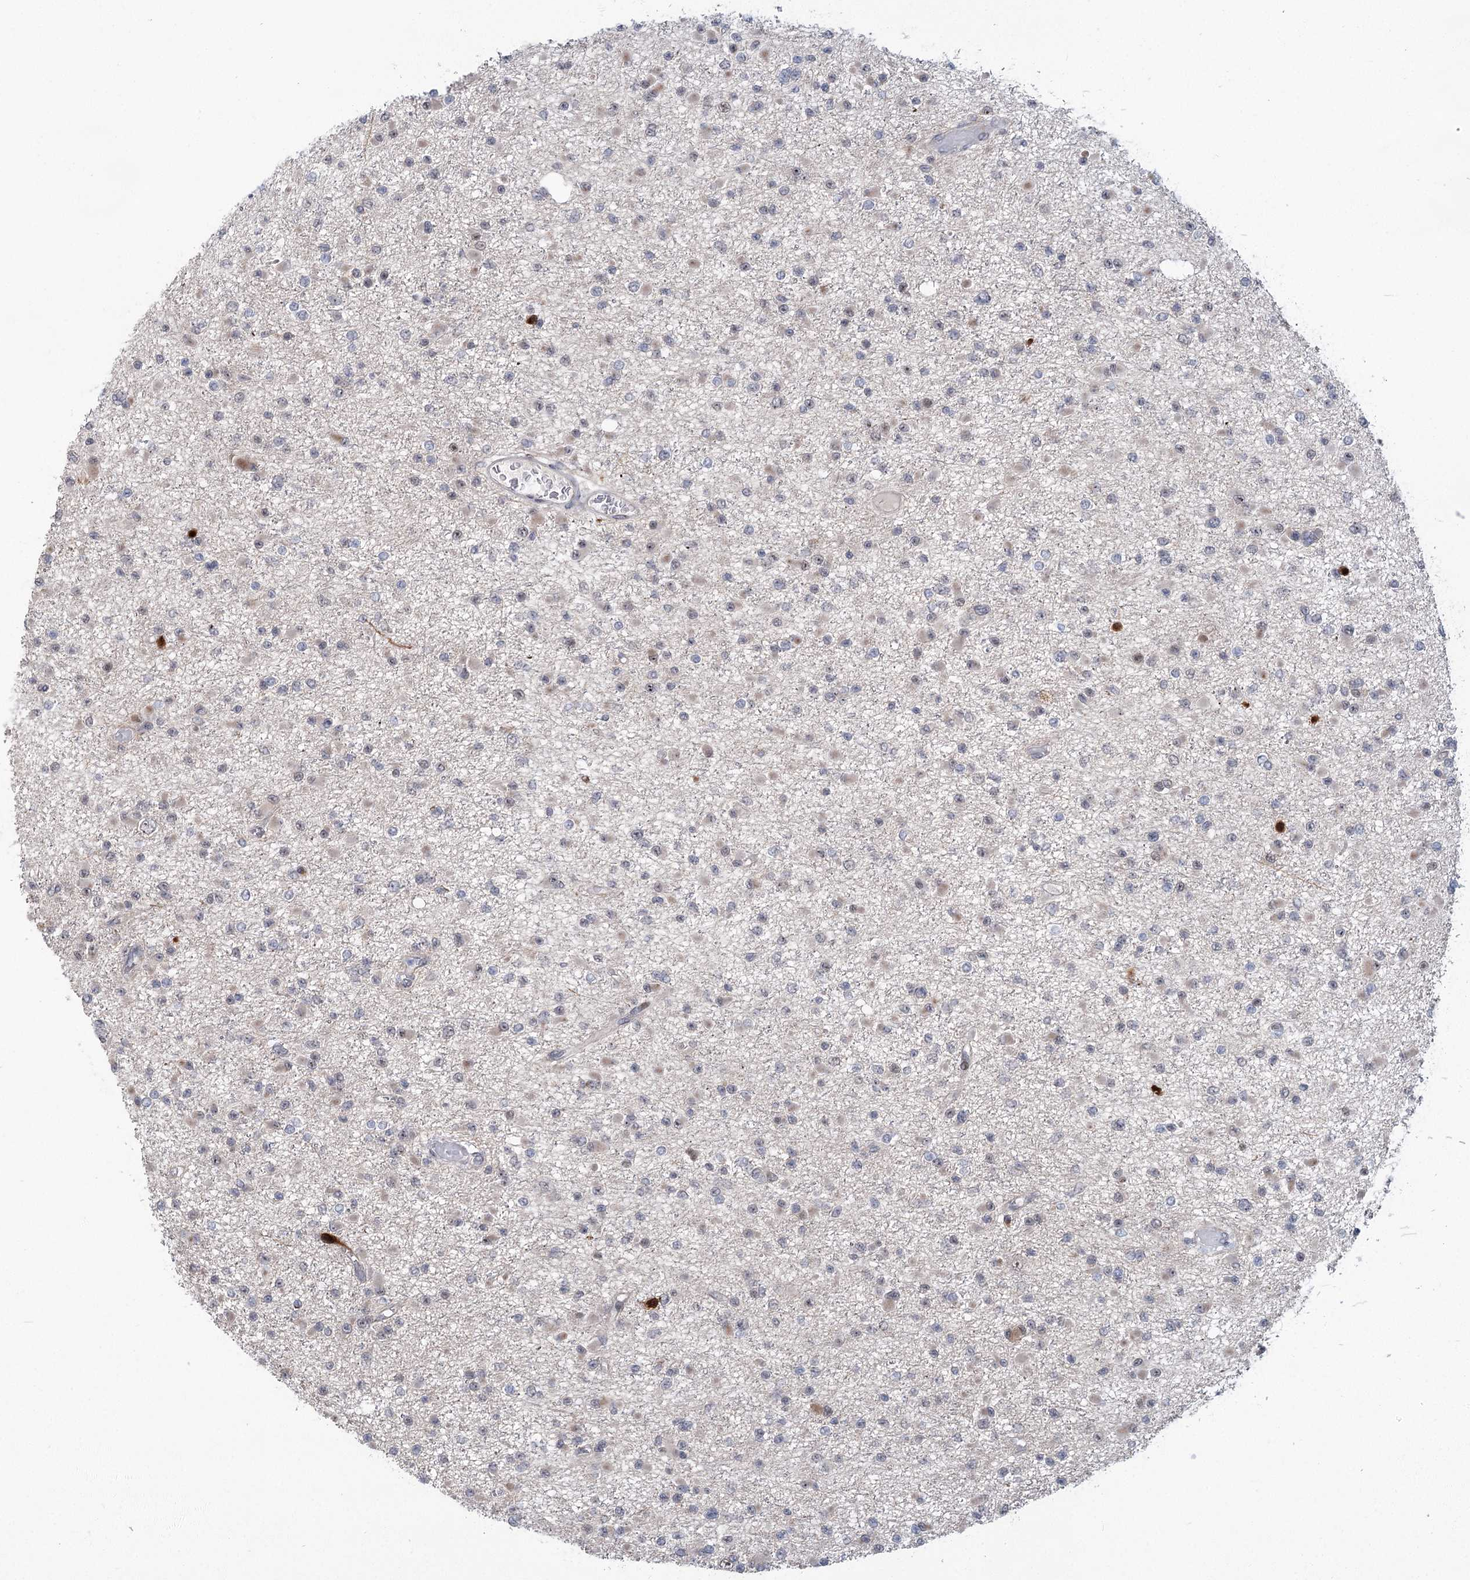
{"staining": {"intensity": "negative", "quantity": "none", "location": "none"}, "tissue": "glioma", "cell_type": "Tumor cells", "image_type": "cancer", "snomed": [{"axis": "morphology", "description": "Glioma, malignant, Low grade"}, {"axis": "topography", "description": "Brain"}], "caption": "A micrograph of glioma stained for a protein displays no brown staining in tumor cells.", "gene": "PARM1", "patient": {"sex": "female", "age": 22}}